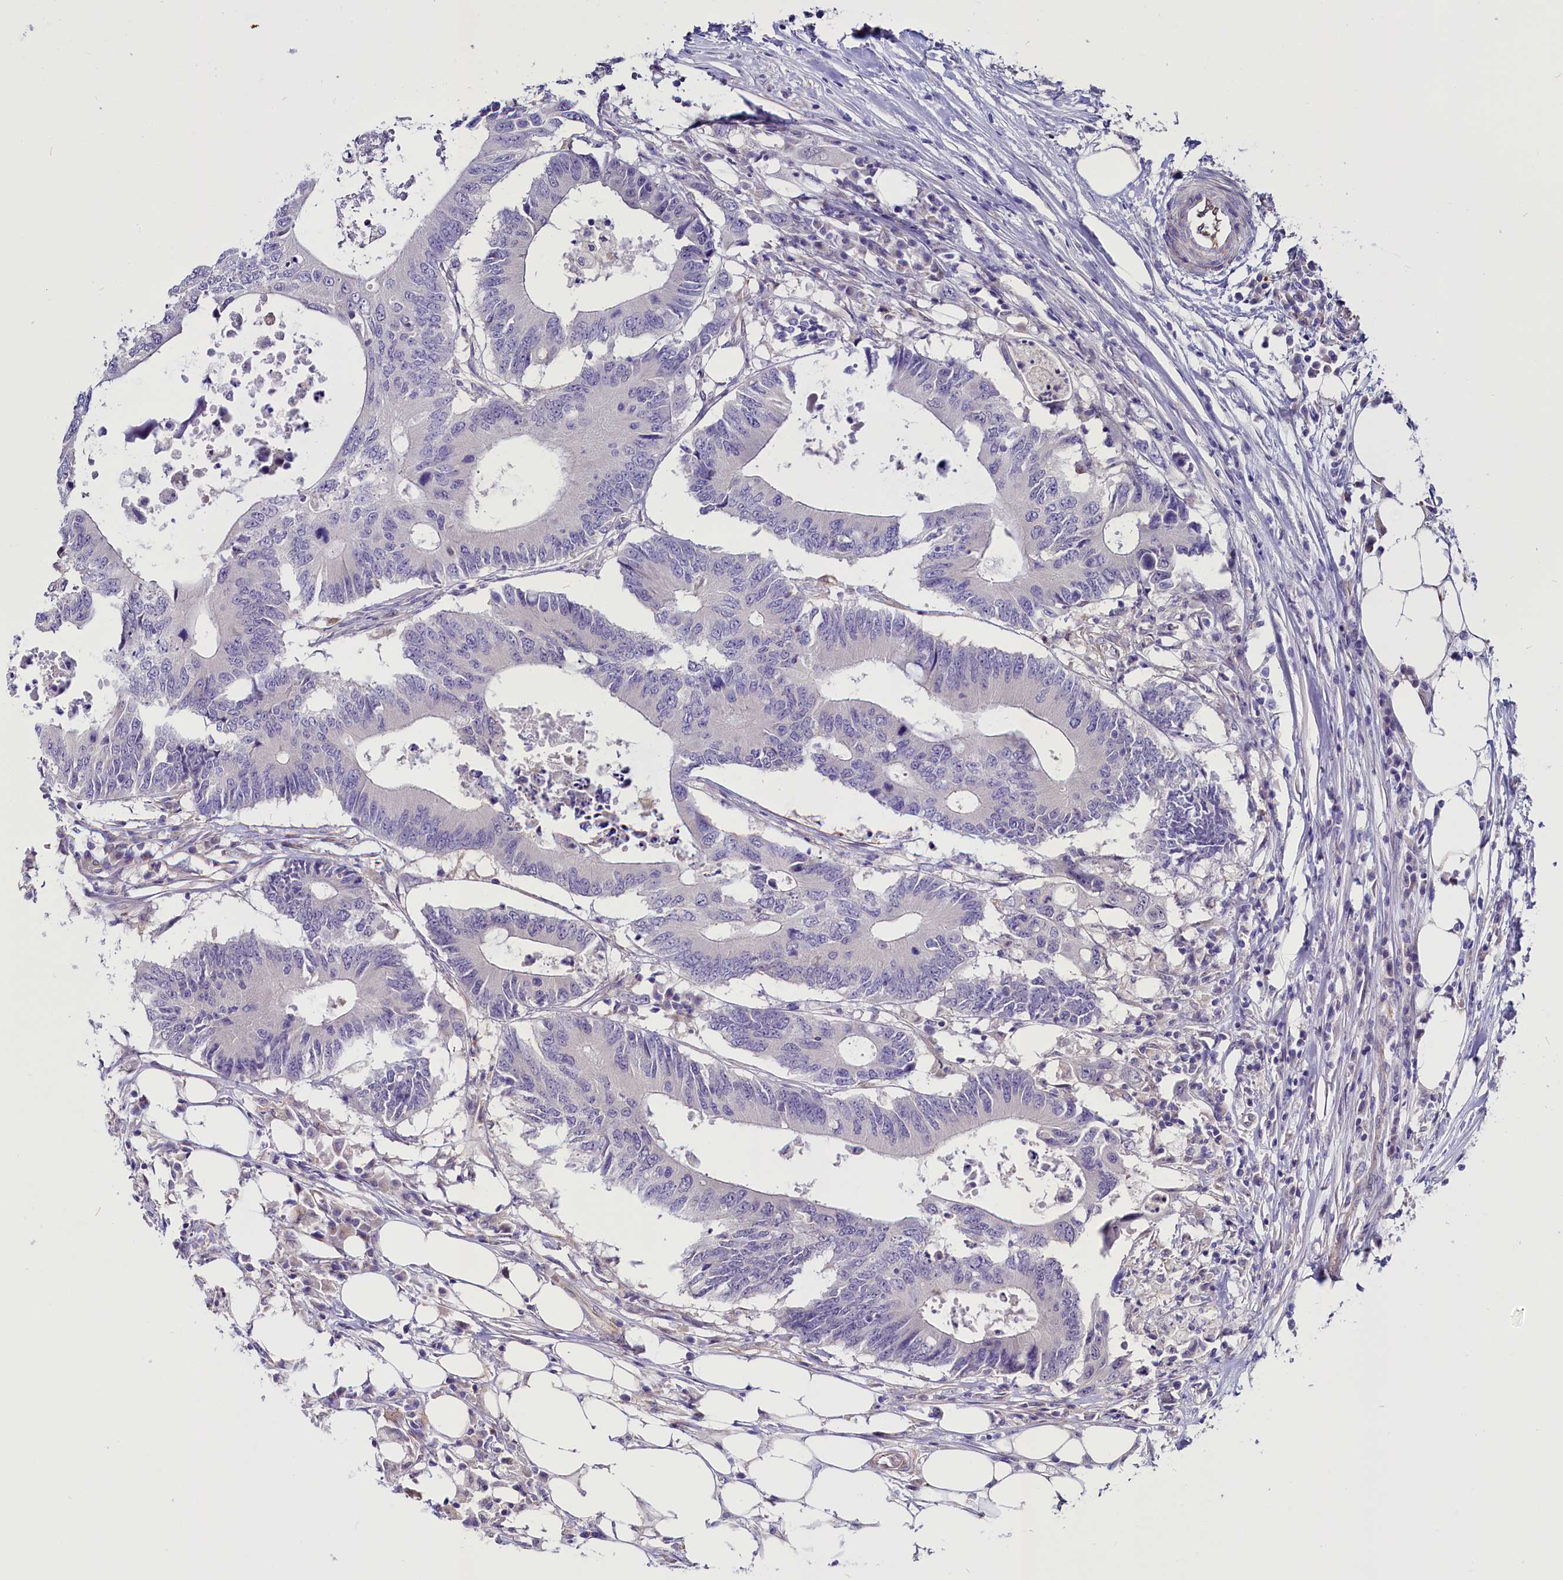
{"staining": {"intensity": "negative", "quantity": "none", "location": "none"}, "tissue": "colorectal cancer", "cell_type": "Tumor cells", "image_type": "cancer", "snomed": [{"axis": "morphology", "description": "Adenocarcinoma, NOS"}, {"axis": "topography", "description": "Colon"}], "caption": "This is a photomicrograph of immunohistochemistry (IHC) staining of colorectal cancer (adenocarcinoma), which shows no positivity in tumor cells. (Immunohistochemistry, brightfield microscopy, high magnification).", "gene": "PDILT", "patient": {"sex": "male", "age": 71}}